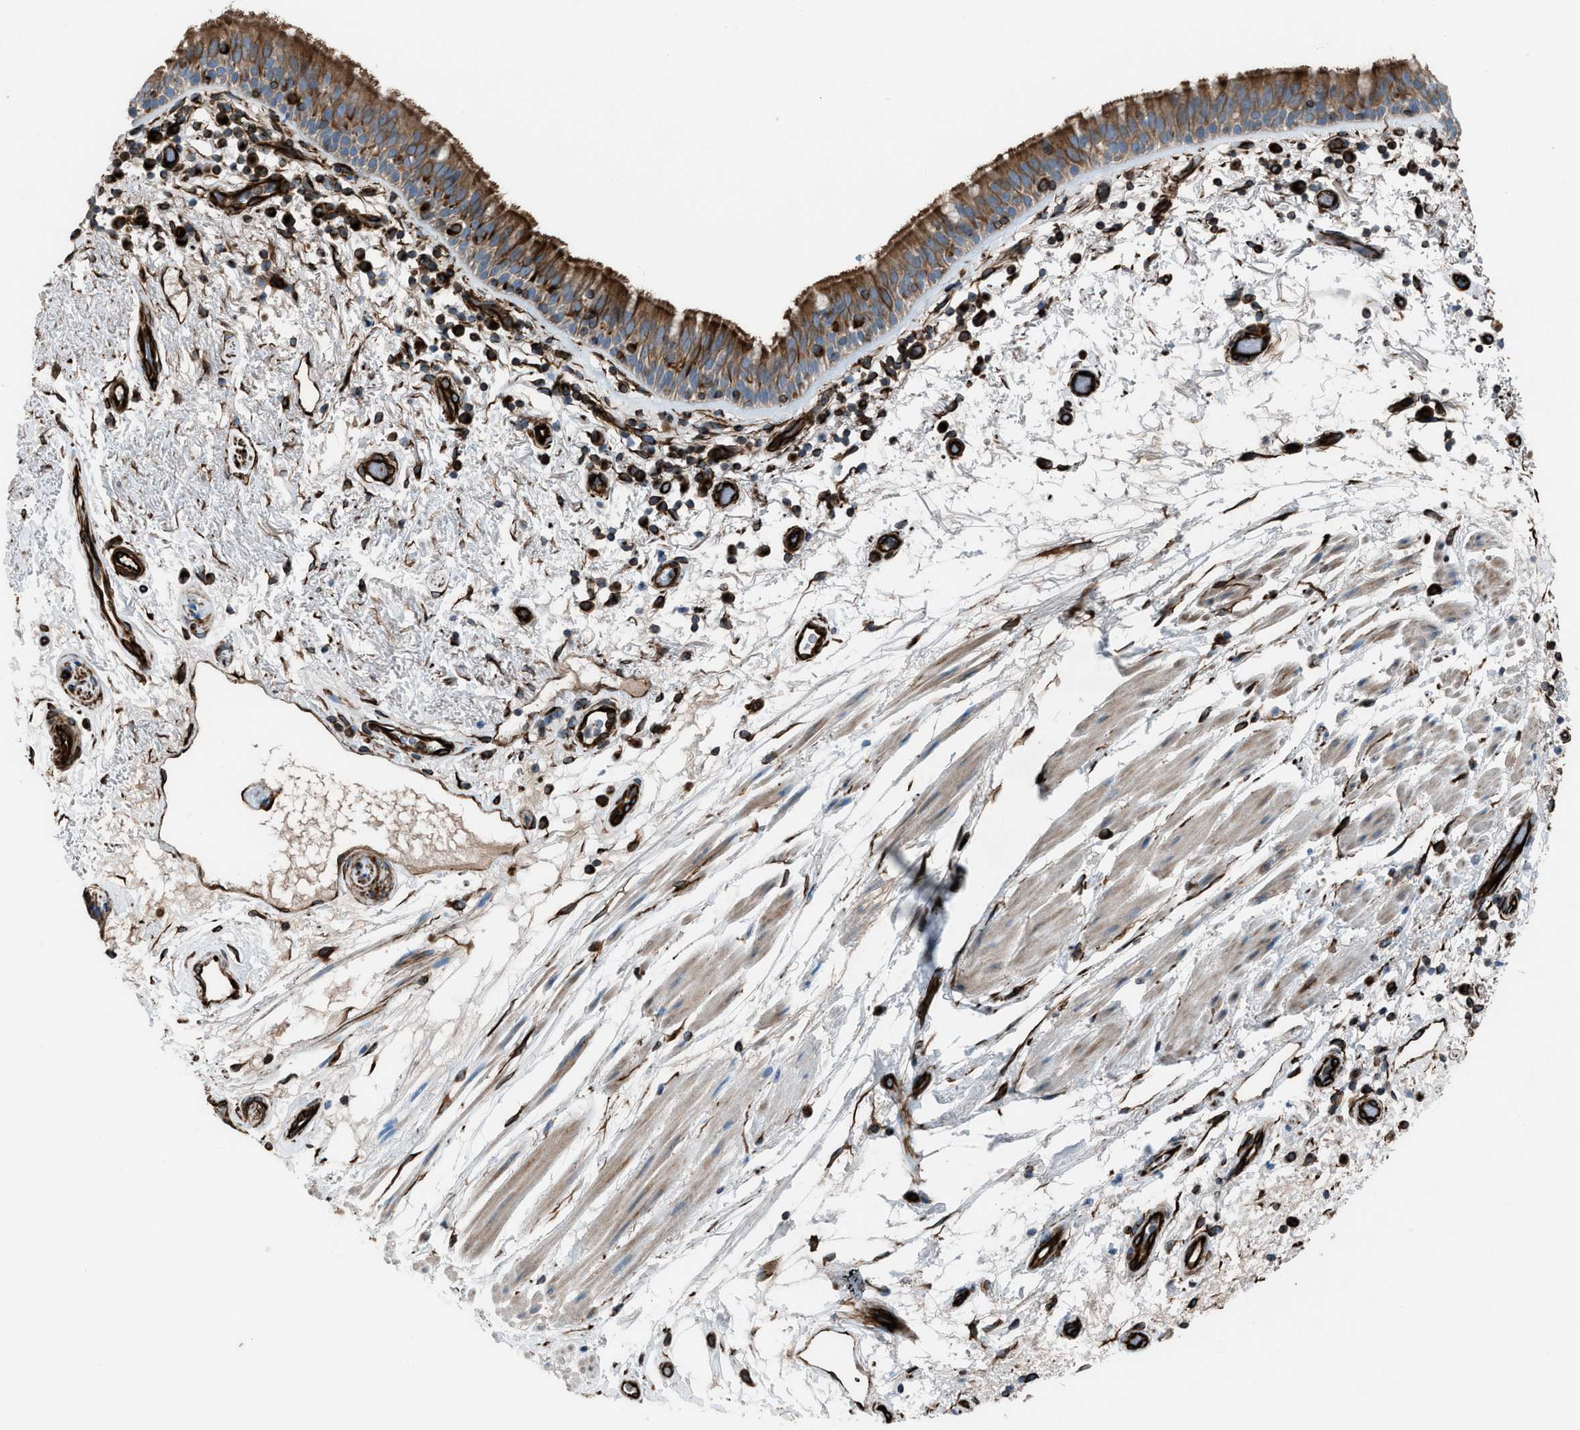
{"staining": {"intensity": "strong", "quantity": "25%-75%", "location": "cytoplasmic/membranous"}, "tissue": "bronchus", "cell_type": "Respiratory epithelial cells", "image_type": "normal", "snomed": [{"axis": "morphology", "description": "Normal tissue, NOS"}, {"axis": "morphology", "description": "Inflammation, NOS"}, {"axis": "topography", "description": "Cartilage tissue"}, {"axis": "topography", "description": "Bronchus"}], "caption": "Normal bronchus was stained to show a protein in brown. There is high levels of strong cytoplasmic/membranous staining in approximately 25%-75% of respiratory epithelial cells.", "gene": "CABP7", "patient": {"sex": "male", "age": 77}}